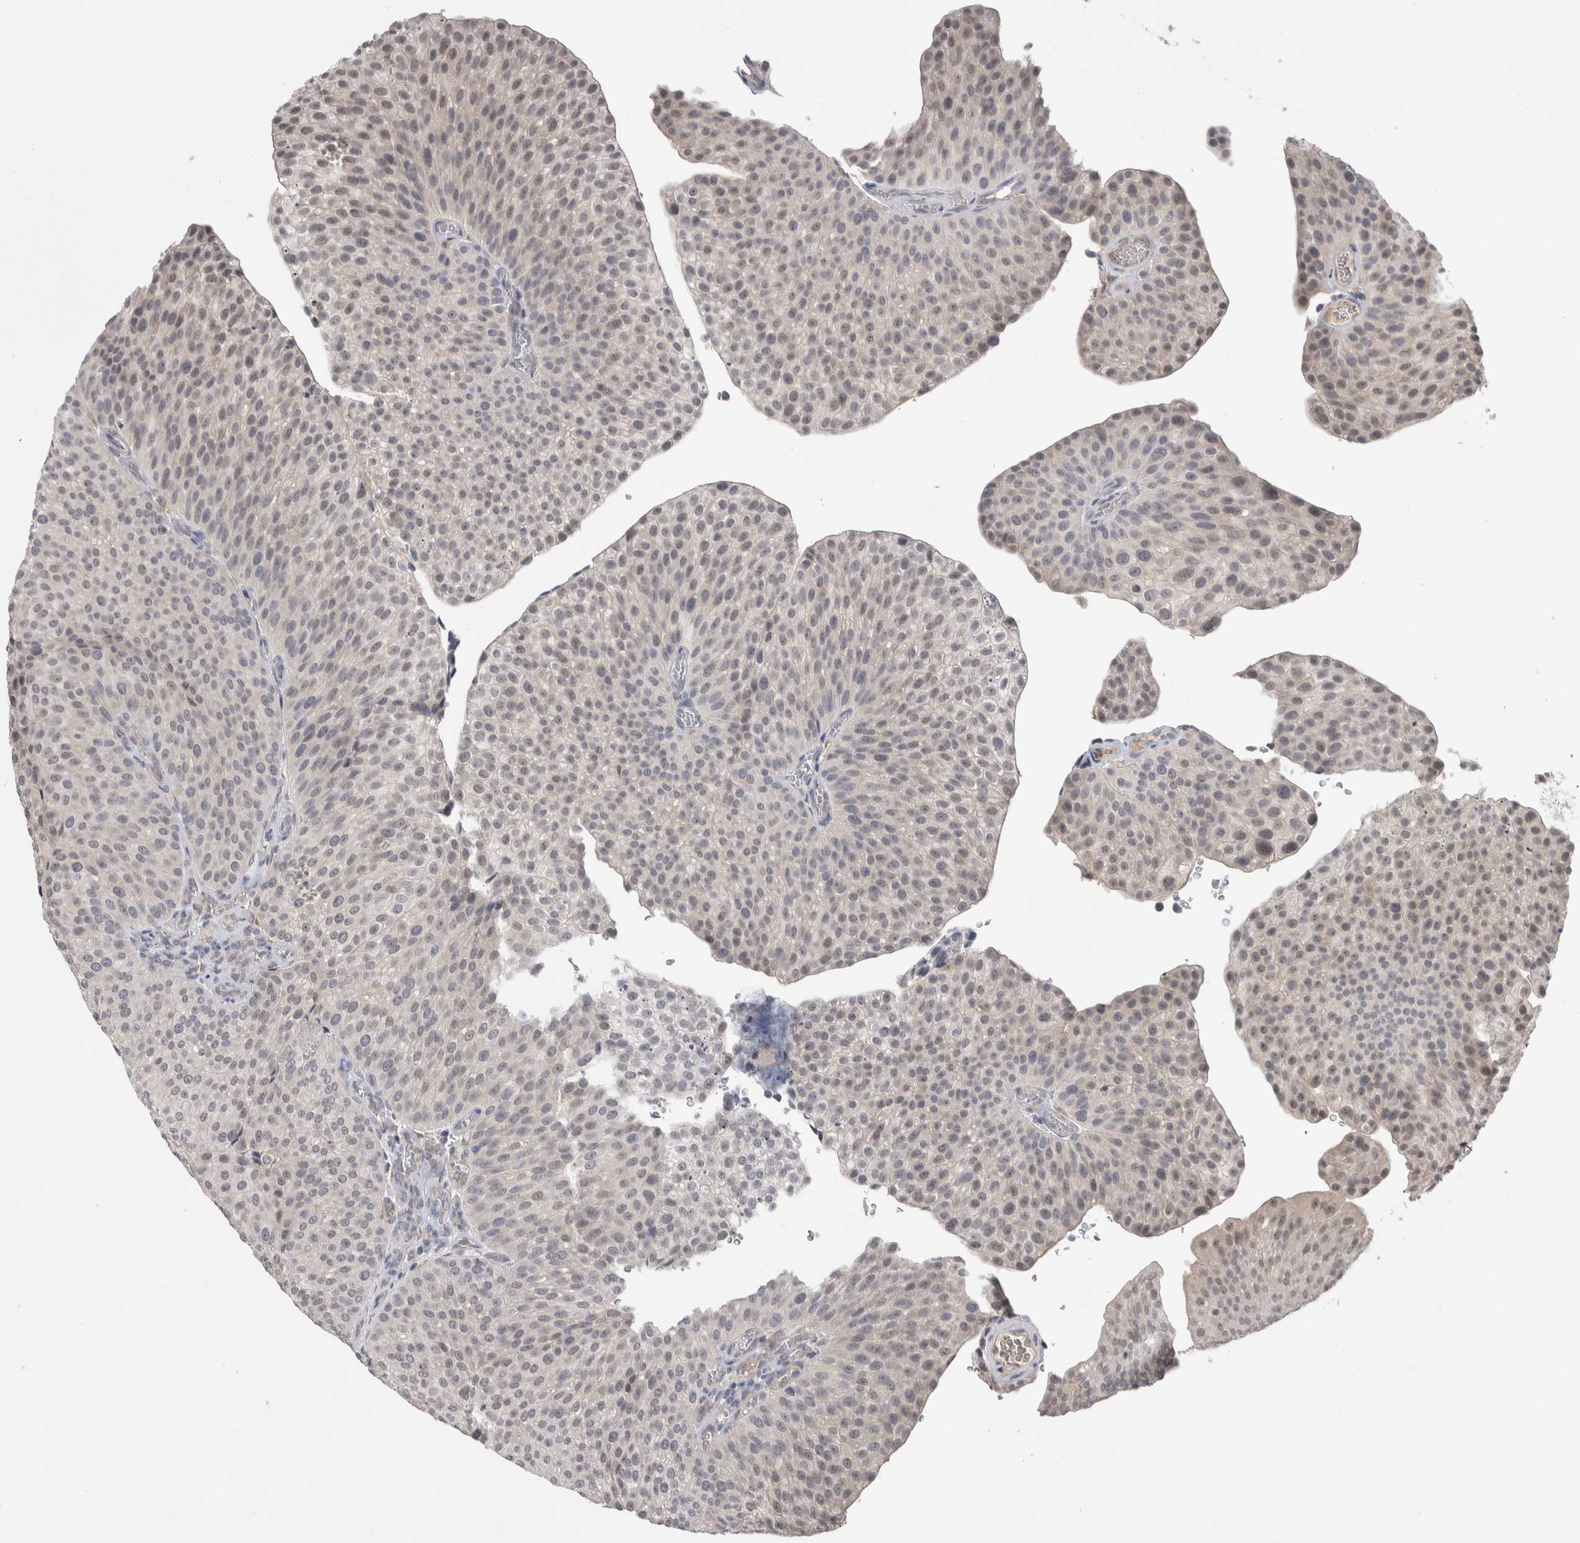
{"staining": {"intensity": "weak", "quantity": "25%-75%", "location": "nuclear"}, "tissue": "urothelial cancer", "cell_type": "Tumor cells", "image_type": "cancer", "snomed": [{"axis": "morphology", "description": "Normal tissue, NOS"}, {"axis": "morphology", "description": "Urothelial carcinoma, Low grade"}, {"axis": "topography", "description": "Smooth muscle"}, {"axis": "topography", "description": "Urinary bladder"}], "caption": "Approximately 25%-75% of tumor cells in human urothelial cancer display weak nuclear protein positivity as visualized by brown immunohistochemical staining.", "gene": "CUL2", "patient": {"sex": "male", "age": 60}}